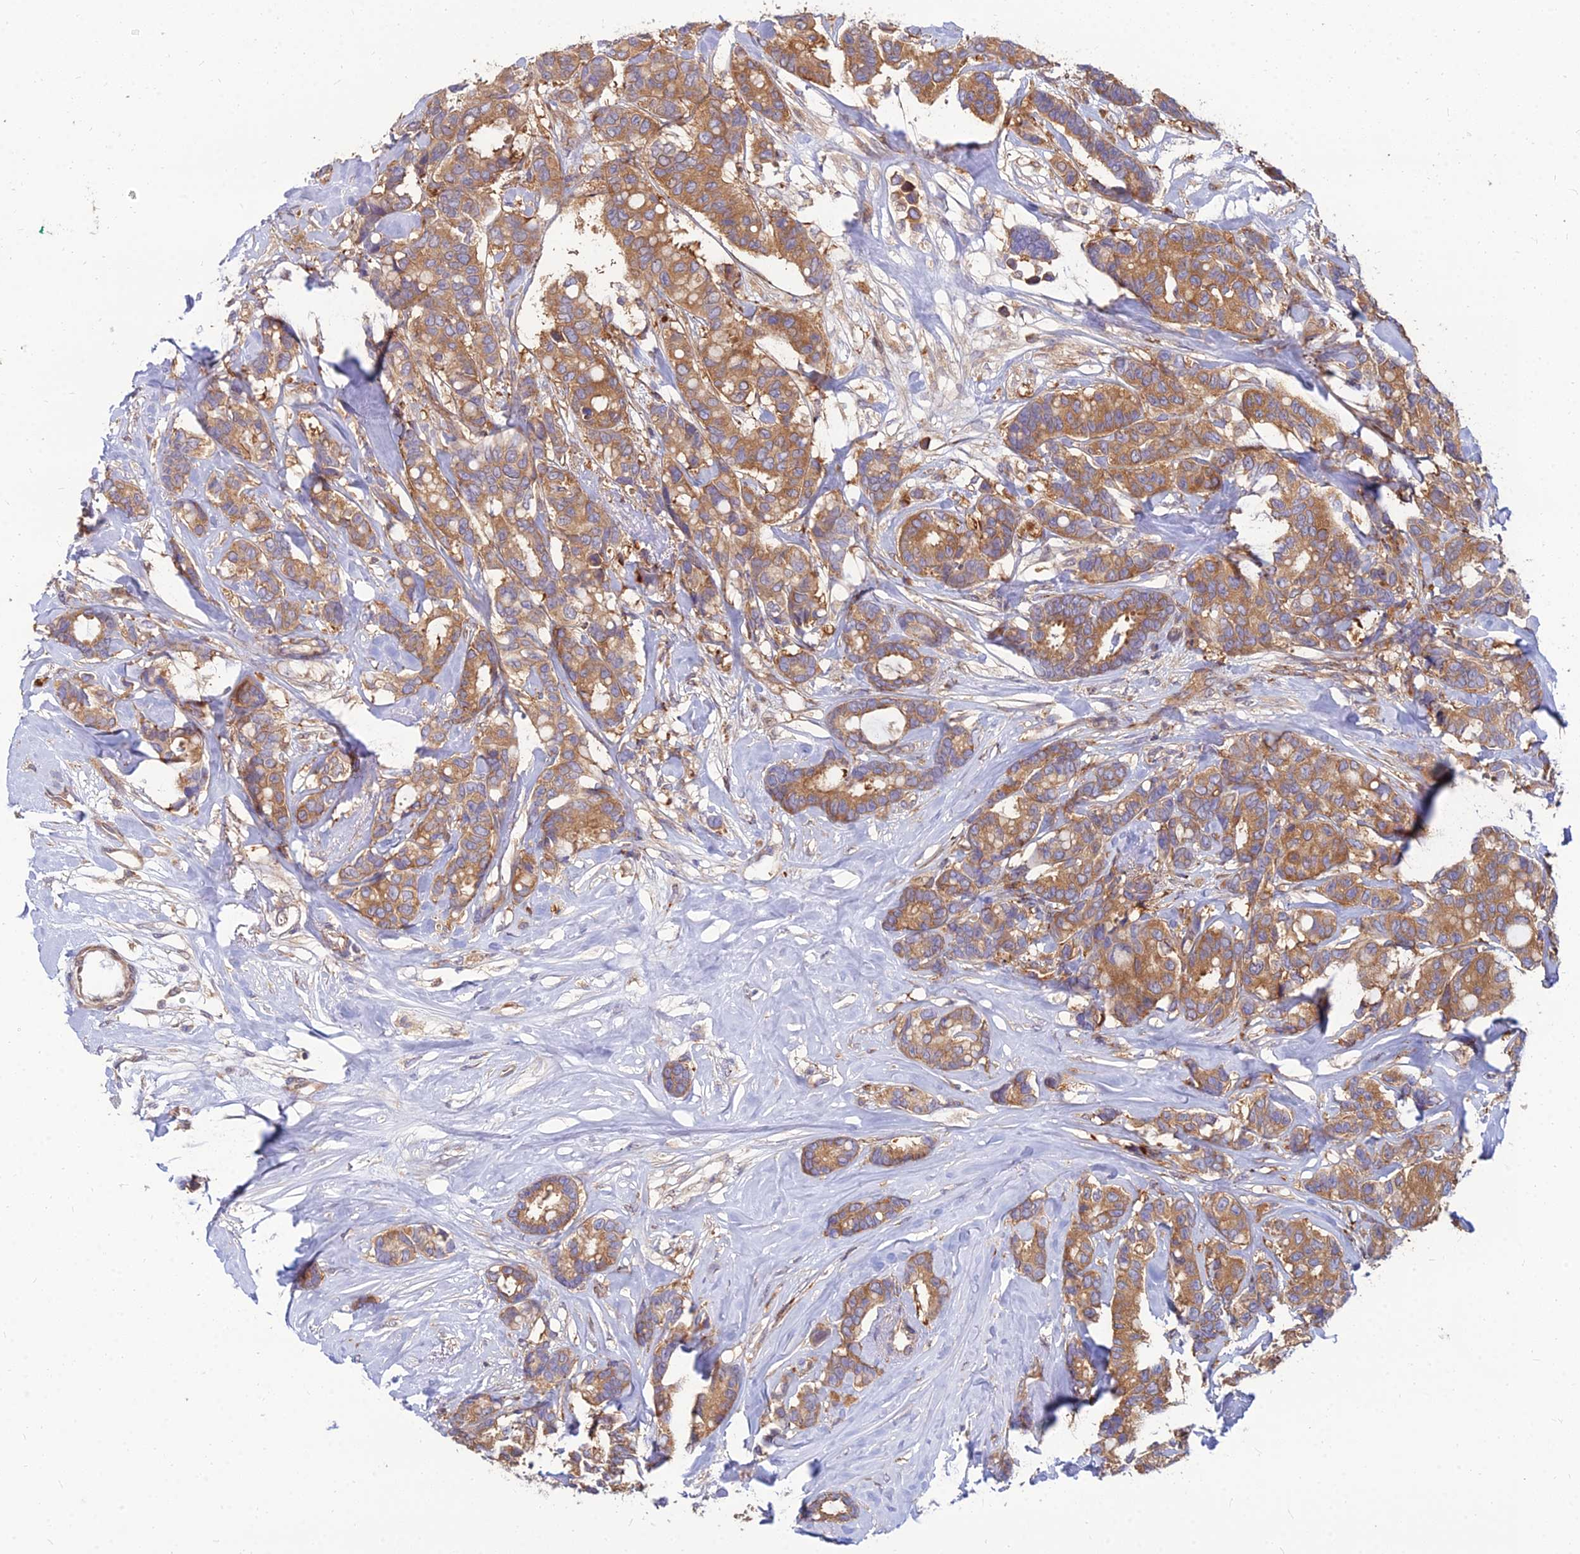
{"staining": {"intensity": "moderate", "quantity": ">75%", "location": "cytoplasmic/membranous"}, "tissue": "breast cancer", "cell_type": "Tumor cells", "image_type": "cancer", "snomed": [{"axis": "morphology", "description": "Duct carcinoma"}, {"axis": "topography", "description": "Breast"}], "caption": "A brown stain highlights moderate cytoplasmic/membranous expression of a protein in breast cancer (intraductal carcinoma) tumor cells.", "gene": "CCT6B", "patient": {"sex": "female", "age": 87}}